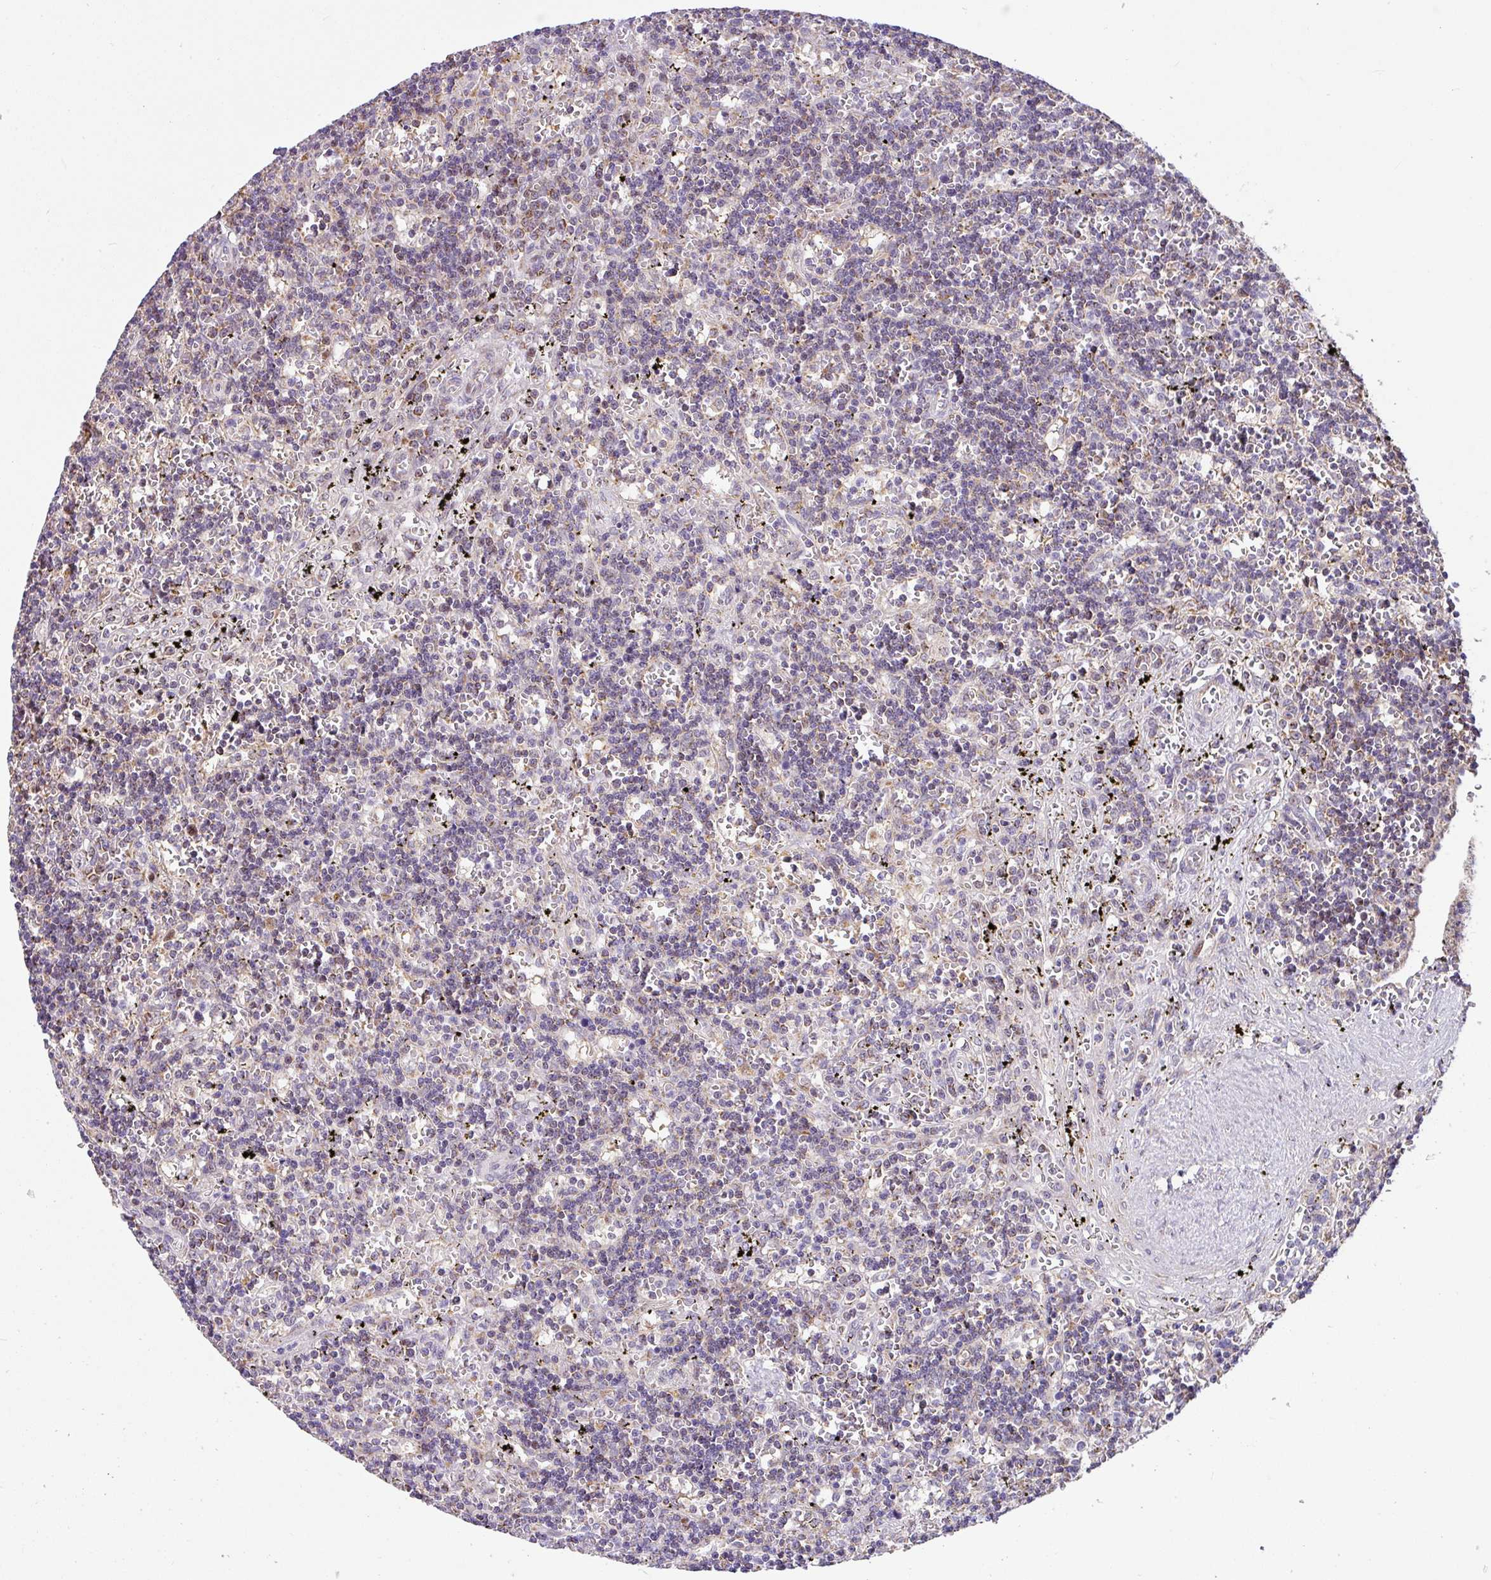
{"staining": {"intensity": "negative", "quantity": "none", "location": "none"}, "tissue": "lymphoma", "cell_type": "Tumor cells", "image_type": "cancer", "snomed": [{"axis": "morphology", "description": "Malignant lymphoma, non-Hodgkin's type, Low grade"}, {"axis": "topography", "description": "Spleen"}], "caption": "This is a micrograph of IHC staining of lymphoma, which shows no positivity in tumor cells. Nuclei are stained in blue.", "gene": "SARS2", "patient": {"sex": "male", "age": 60}}